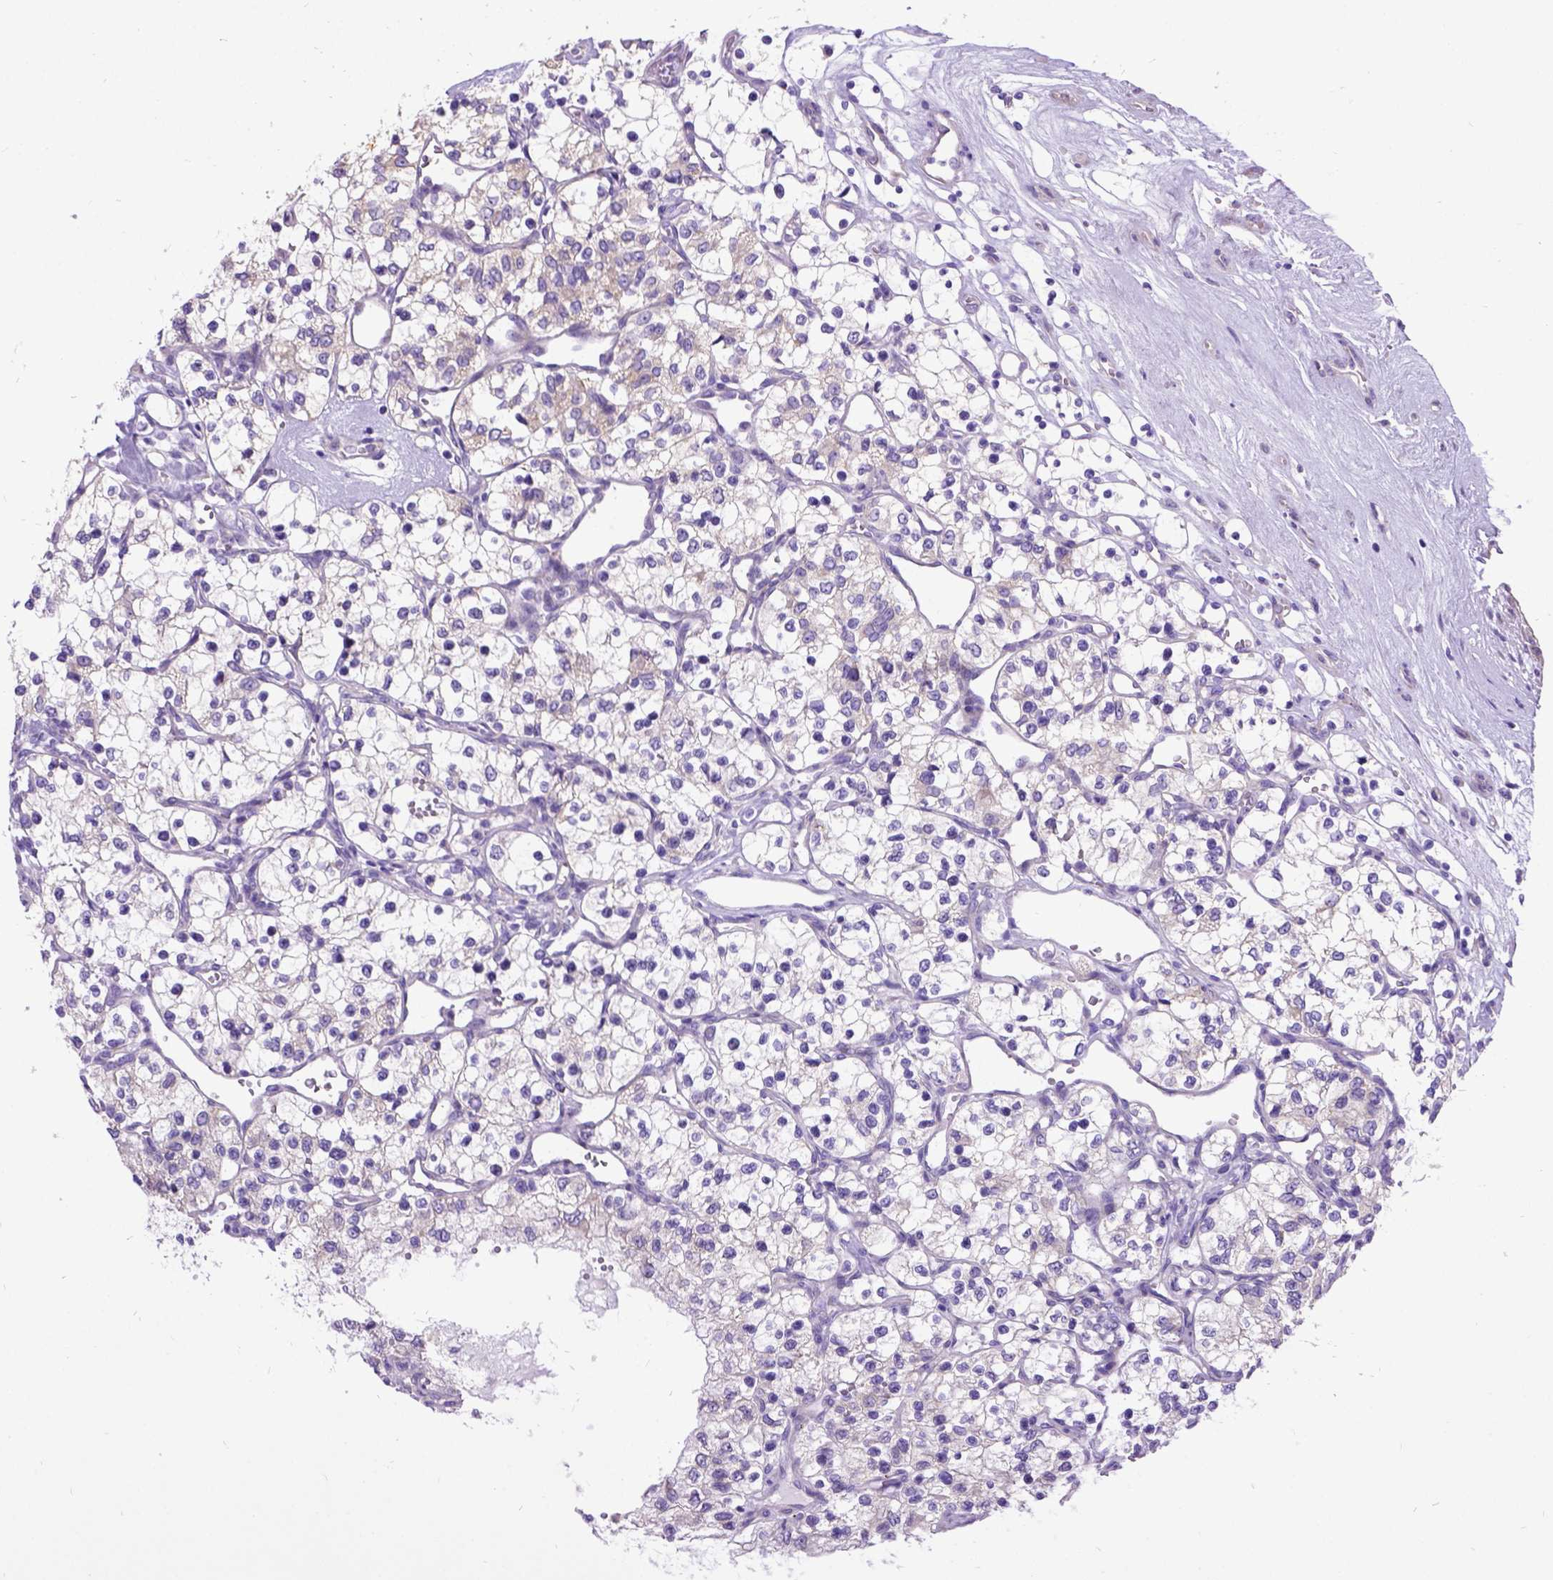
{"staining": {"intensity": "negative", "quantity": "none", "location": "none"}, "tissue": "renal cancer", "cell_type": "Tumor cells", "image_type": "cancer", "snomed": [{"axis": "morphology", "description": "Adenocarcinoma, NOS"}, {"axis": "topography", "description": "Kidney"}], "caption": "The micrograph shows no staining of tumor cells in renal adenocarcinoma.", "gene": "CFAP54", "patient": {"sex": "female", "age": 69}}